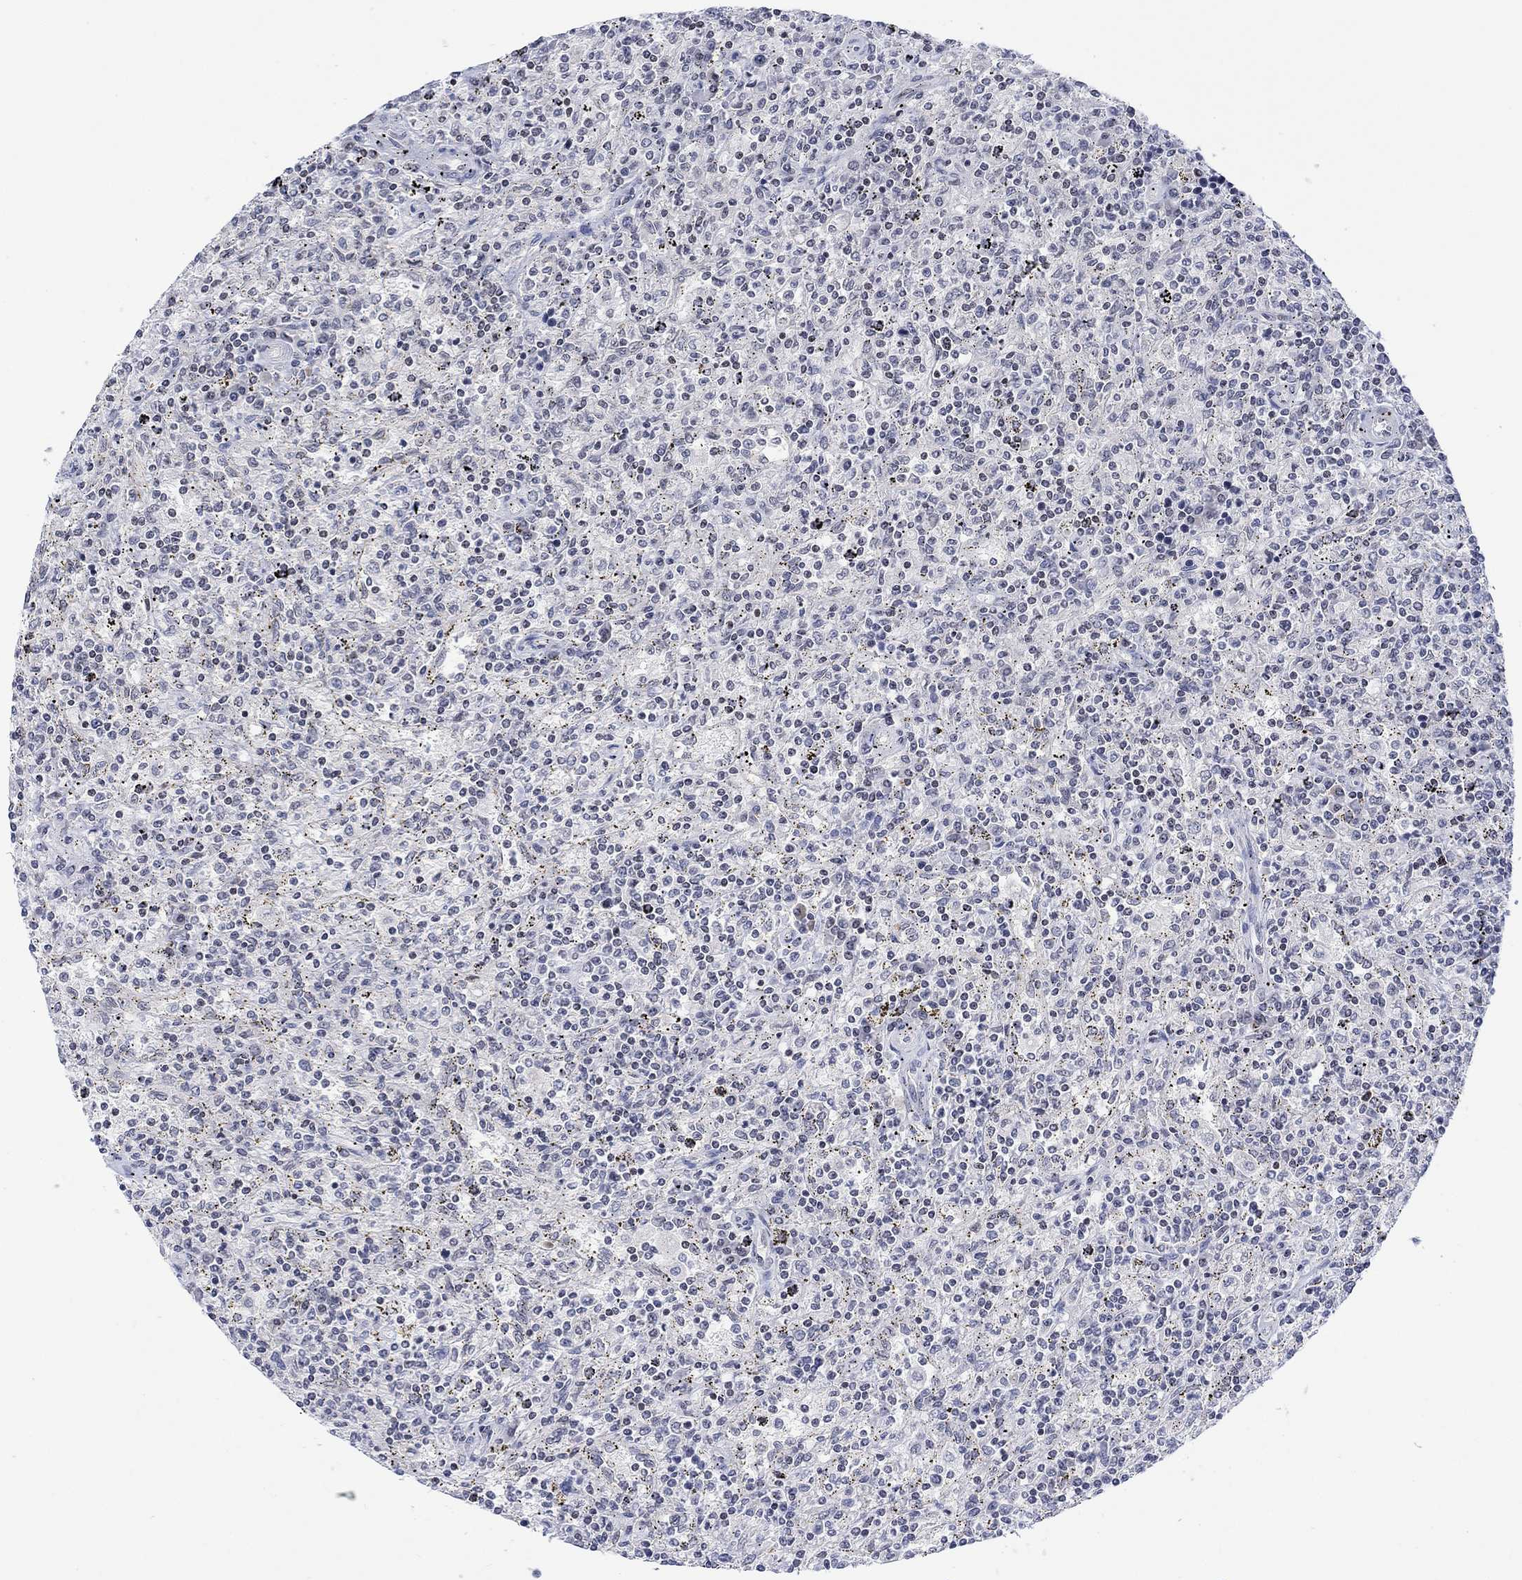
{"staining": {"intensity": "negative", "quantity": "none", "location": "none"}, "tissue": "lymphoma", "cell_type": "Tumor cells", "image_type": "cancer", "snomed": [{"axis": "morphology", "description": "Malignant lymphoma, non-Hodgkin's type, Low grade"}, {"axis": "topography", "description": "Spleen"}], "caption": "A micrograph of human lymphoma is negative for staining in tumor cells. The staining is performed using DAB (3,3'-diaminobenzidine) brown chromogen with nuclei counter-stained in using hematoxylin.", "gene": "DCX", "patient": {"sex": "male", "age": 62}}